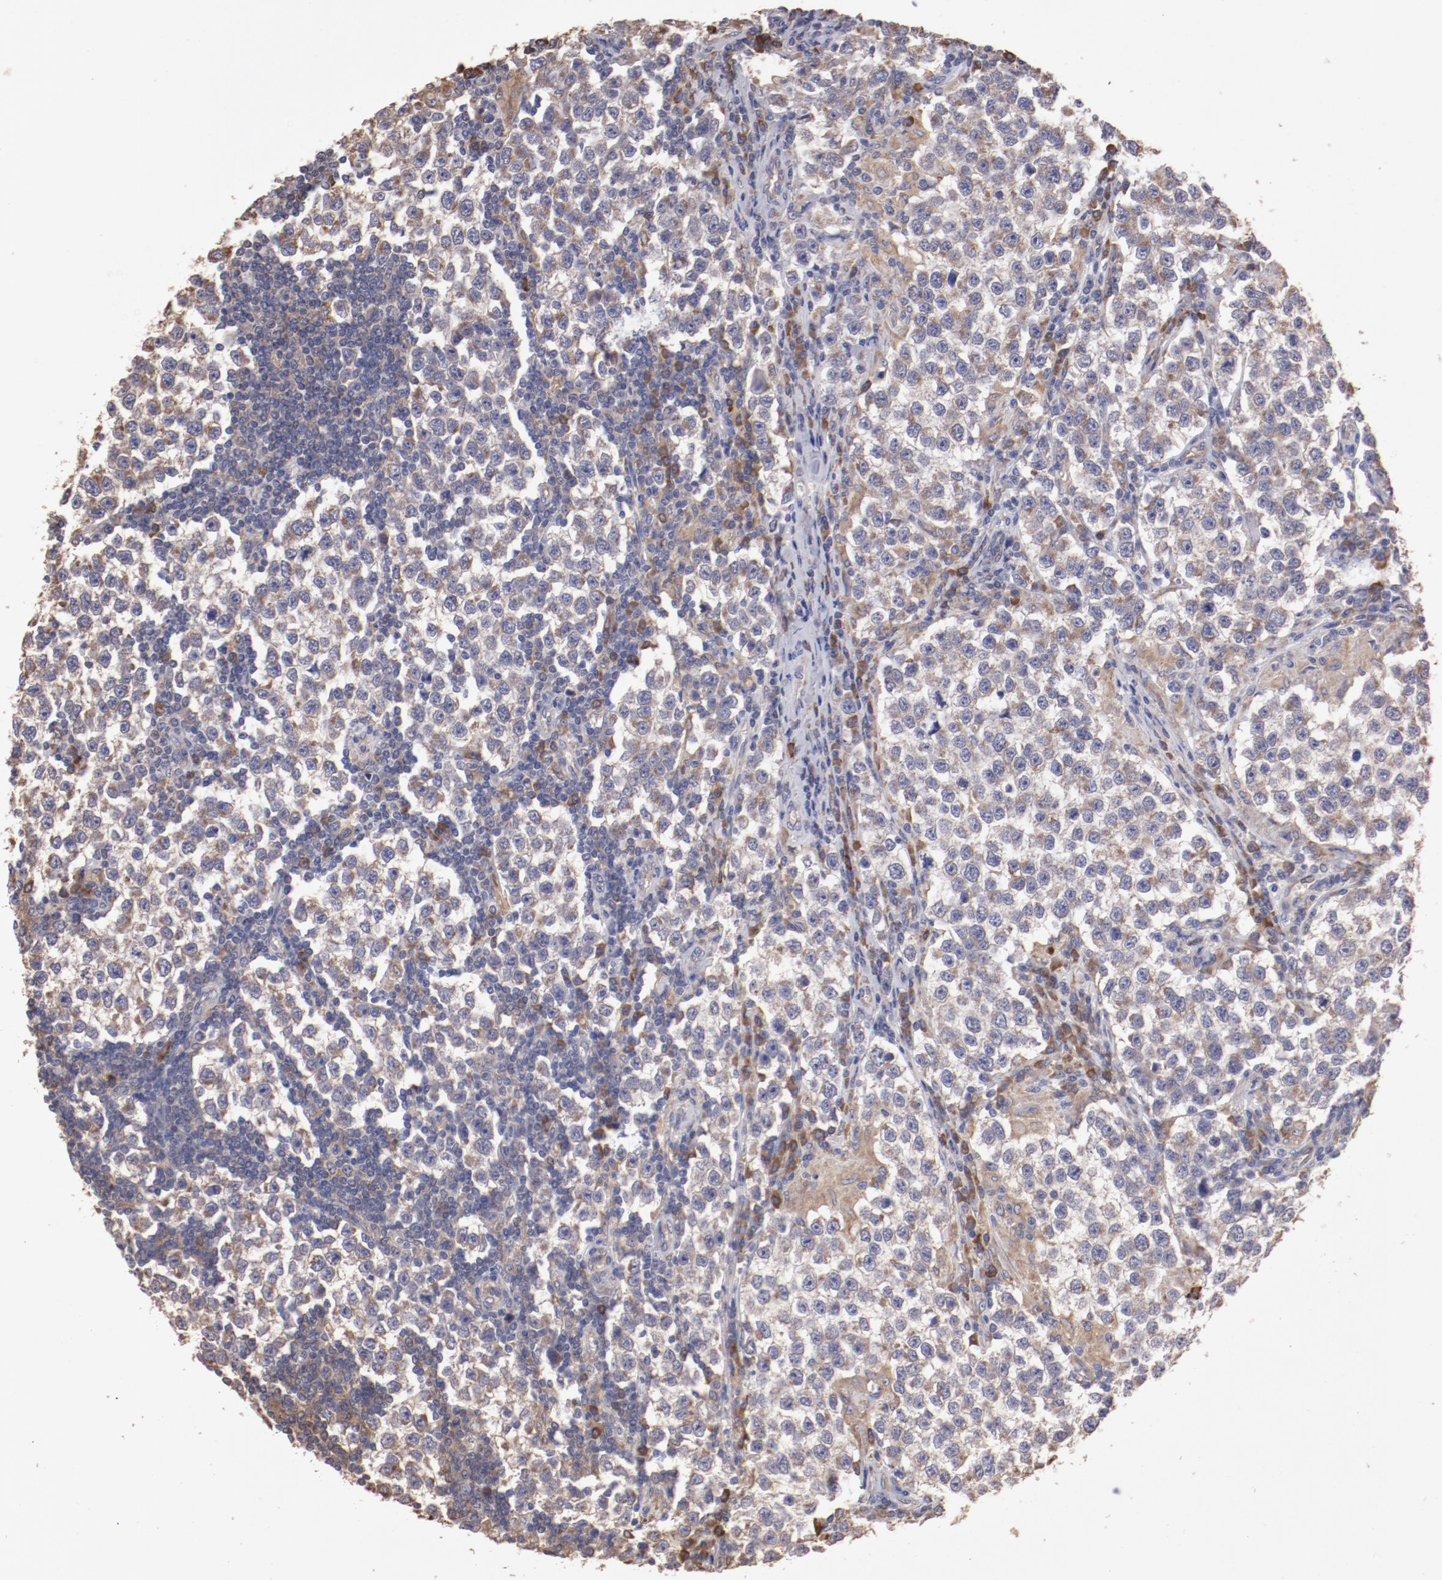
{"staining": {"intensity": "weak", "quantity": "25%-75%", "location": "cytoplasmic/membranous"}, "tissue": "testis cancer", "cell_type": "Tumor cells", "image_type": "cancer", "snomed": [{"axis": "morphology", "description": "Seminoma, NOS"}, {"axis": "topography", "description": "Testis"}], "caption": "High-magnification brightfield microscopy of testis cancer (seminoma) stained with DAB (brown) and counterstained with hematoxylin (blue). tumor cells exhibit weak cytoplasmic/membranous staining is seen in approximately25%-75% of cells. The staining was performed using DAB to visualize the protein expression in brown, while the nuclei were stained in blue with hematoxylin (Magnification: 20x).", "gene": "NFKBIE", "patient": {"sex": "male", "age": 36}}